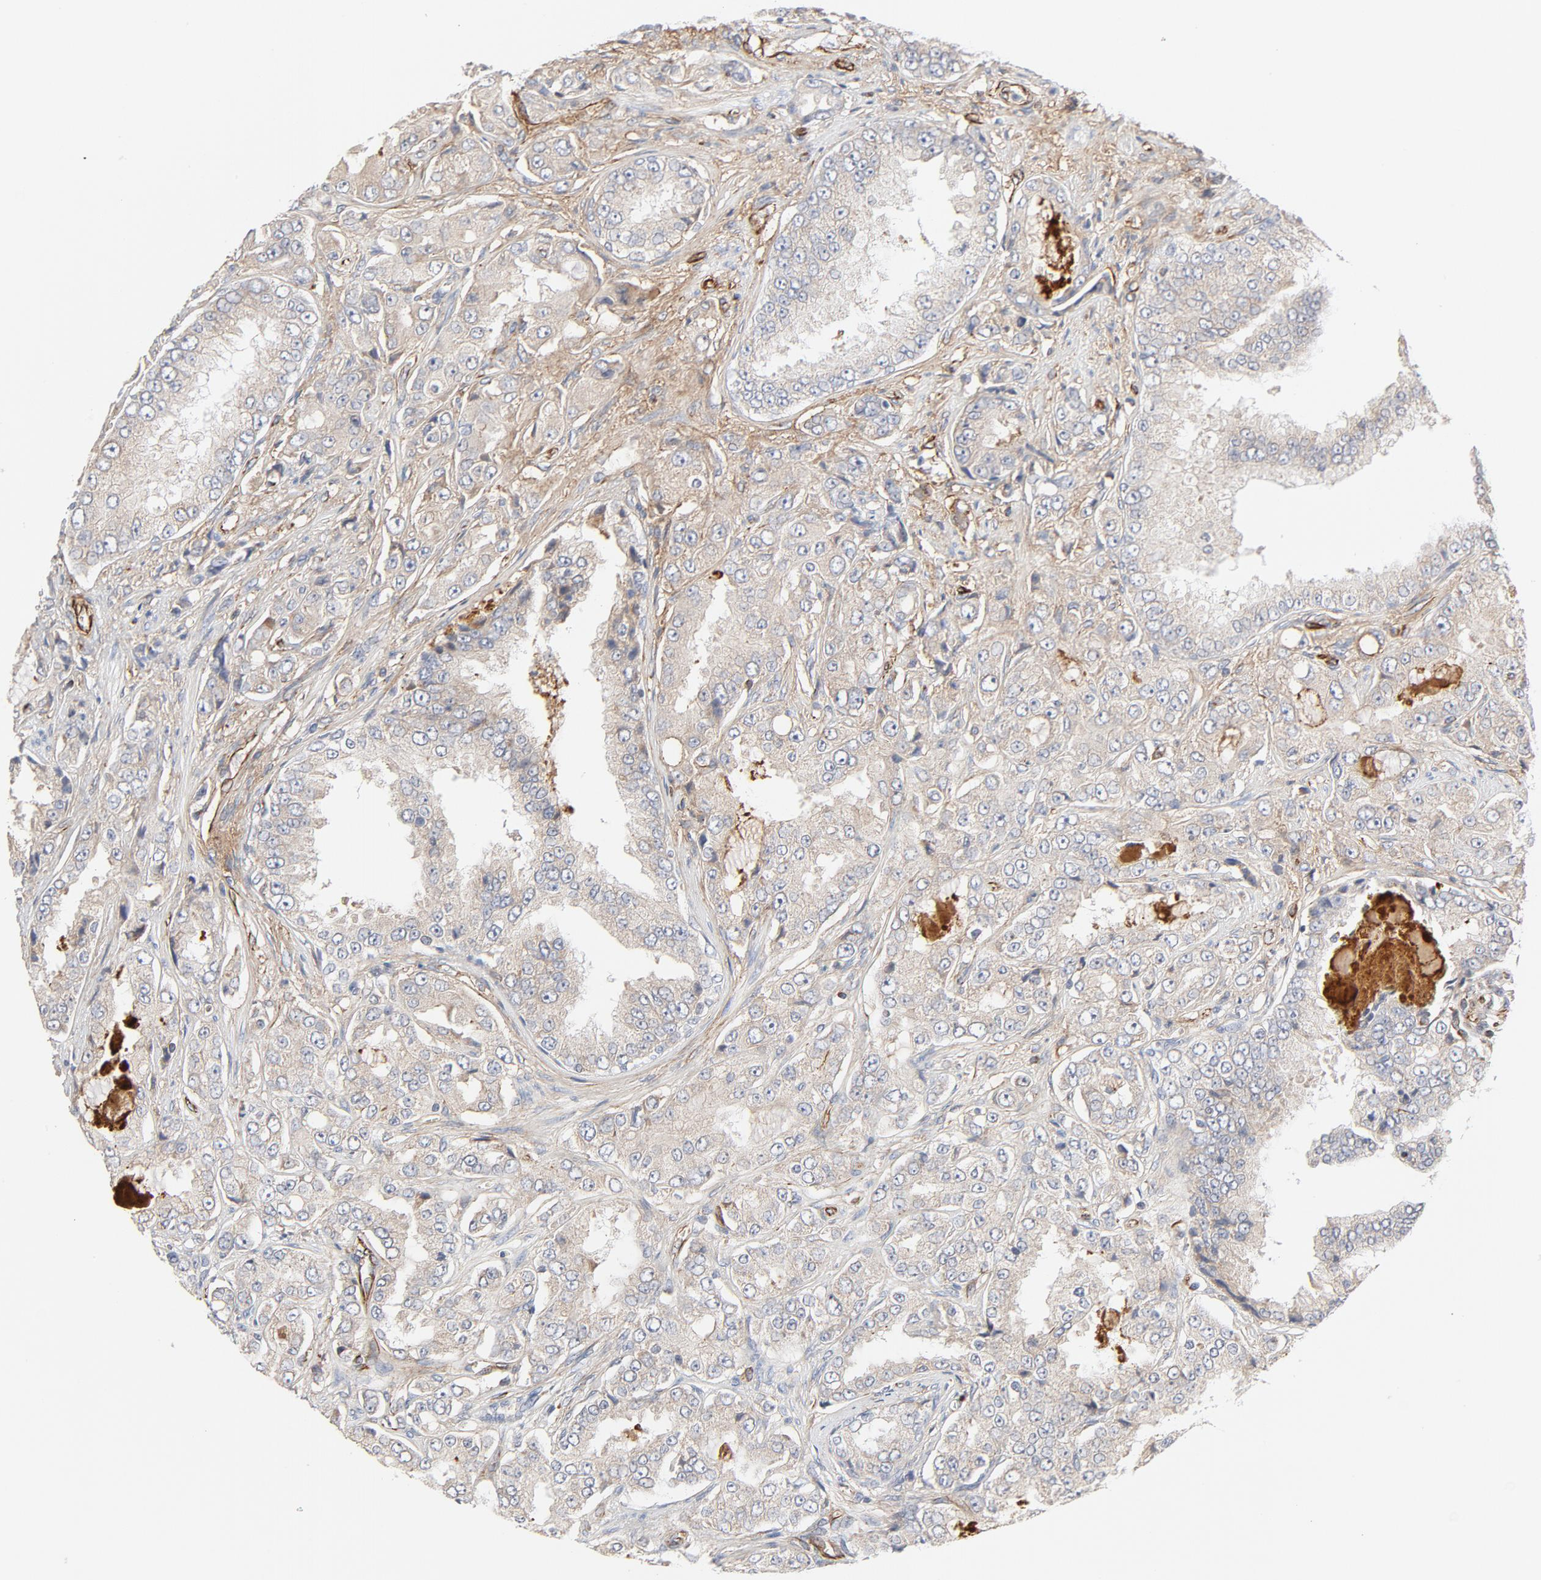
{"staining": {"intensity": "weak", "quantity": ">75%", "location": "cytoplasmic/membranous"}, "tissue": "prostate cancer", "cell_type": "Tumor cells", "image_type": "cancer", "snomed": [{"axis": "morphology", "description": "Adenocarcinoma, High grade"}, {"axis": "topography", "description": "Prostate"}], "caption": "Weak cytoplasmic/membranous protein positivity is identified in about >75% of tumor cells in prostate adenocarcinoma (high-grade). Immunohistochemistry (ihc) stains the protein in brown and the nuclei are stained blue.", "gene": "FAM118A", "patient": {"sex": "male", "age": 73}}